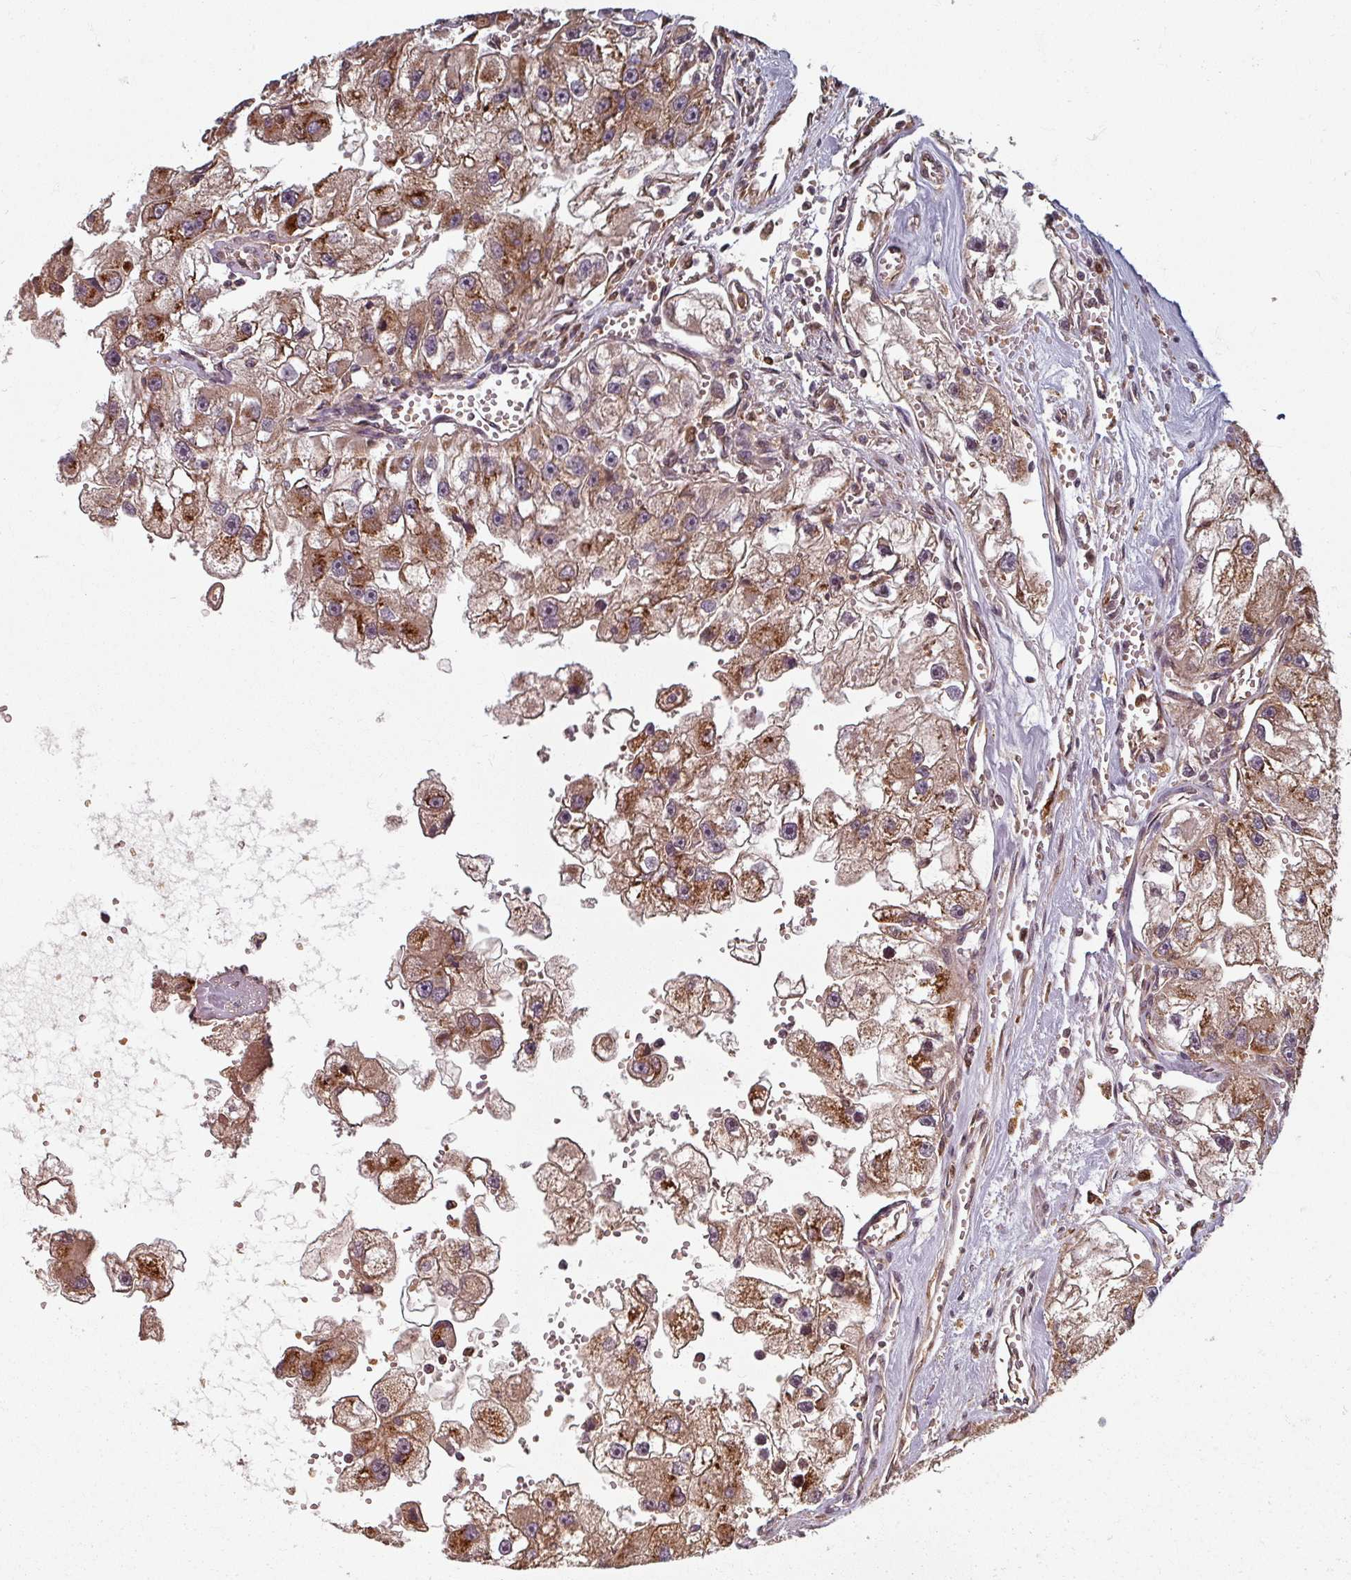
{"staining": {"intensity": "moderate", "quantity": ">75%", "location": "cytoplasmic/membranous"}, "tissue": "renal cancer", "cell_type": "Tumor cells", "image_type": "cancer", "snomed": [{"axis": "morphology", "description": "Adenocarcinoma, NOS"}, {"axis": "topography", "description": "Kidney"}], "caption": "This histopathology image demonstrates IHC staining of renal cancer (adenocarcinoma), with medium moderate cytoplasmic/membranous expression in approximately >75% of tumor cells.", "gene": "EID1", "patient": {"sex": "male", "age": 63}}